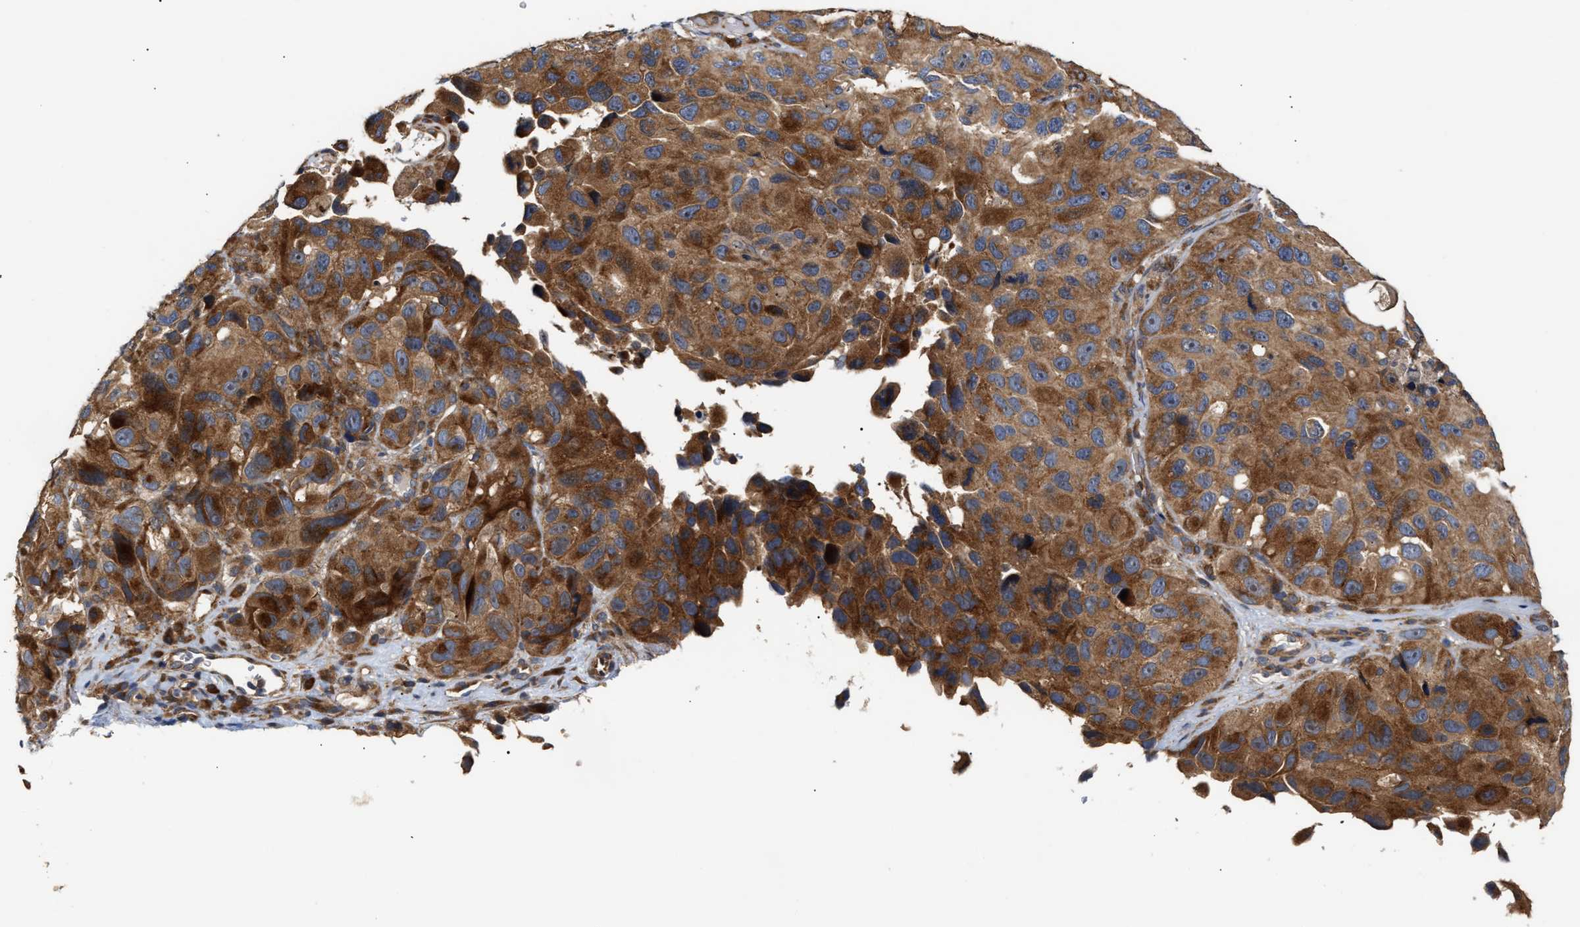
{"staining": {"intensity": "strong", "quantity": ">75%", "location": "cytoplasmic/membranous"}, "tissue": "melanoma", "cell_type": "Tumor cells", "image_type": "cancer", "snomed": [{"axis": "morphology", "description": "Malignant melanoma, NOS"}, {"axis": "topography", "description": "Skin"}], "caption": "Tumor cells display strong cytoplasmic/membranous positivity in about >75% of cells in melanoma.", "gene": "CLIP2", "patient": {"sex": "female", "age": 73}}